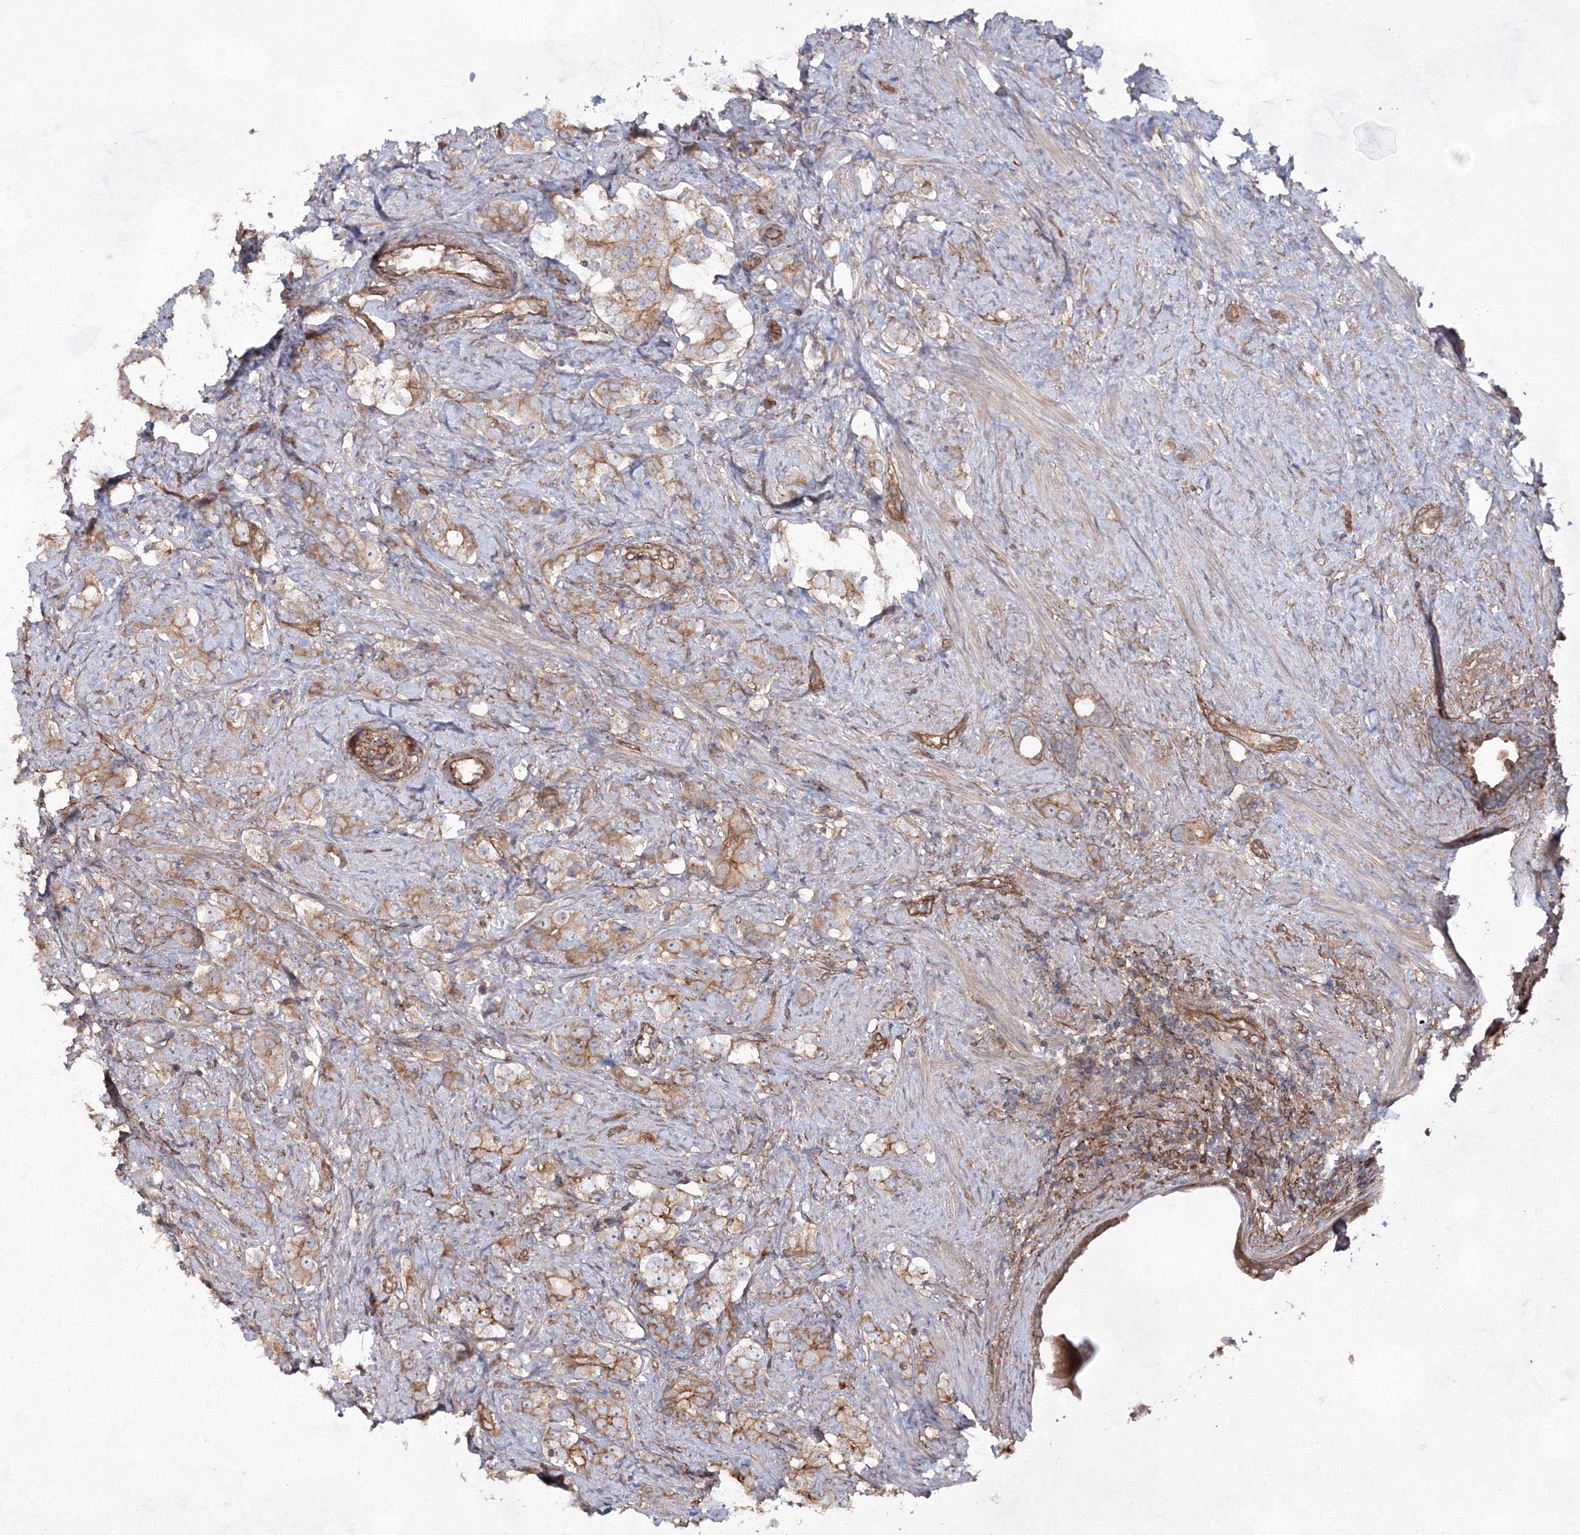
{"staining": {"intensity": "weak", "quantity": ">75%", "location": "cytoplasmic/membranous"}, "tissue": "prostate cancer", "cell_type": "Tumor cells", "image_type": "cancer", "snomed": [{"axis": "morphology", "description": "Adenocarcinoma, High grade"}, {"axis": "topography", "description": "Prostate"}], "caption": "This image exhibits immunohistochemistry staining of high-grade adenocarcinoma (prostate), with low weak cytoplasmic/membranous expression in about >75% of tumor cells.", "gene": "EXOC6", "patient": {"sex": "male", "age": 63}}